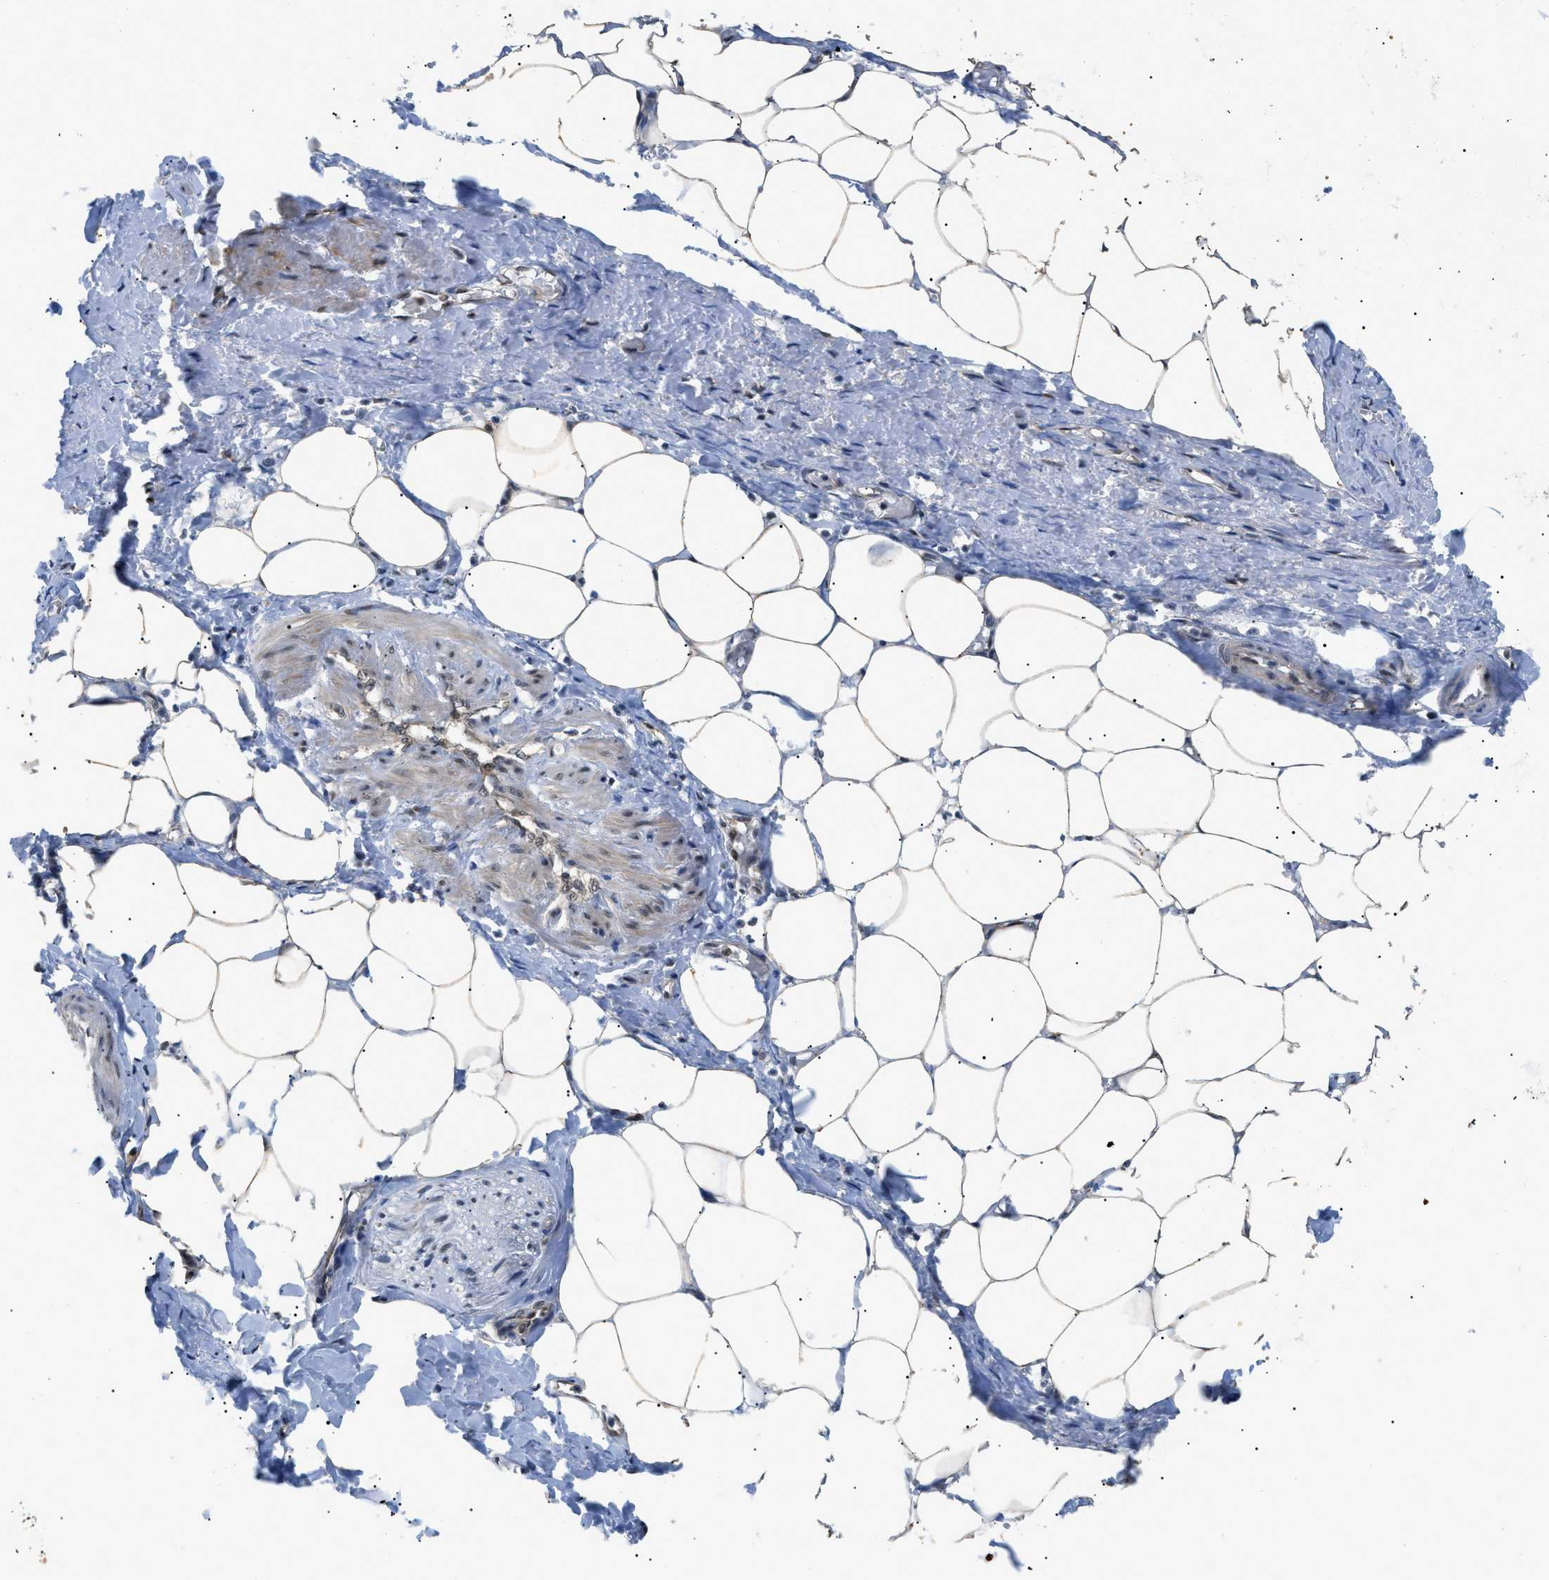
{"staining": {"intensity": "moderate", "quantity": ">75%", "location": "cytoplasmic/membranous,nuclear"}, "tissue": "adipose tissue", "cell_type": "Adipocytes", "image_type": "normal", "snomed": [{"axis": "morphology", "description": "Normal tissue, NOS"}, {"axis": "topography", "description": "Soft tissue"}, {"axis": "topography", "description": "Vascular tissue"}], "caption": "Immunohistochemistry of normal adipose tissue displays medium levels of moderate cytoplasmic/membranous,nuclear positivity in approximately >75% of adipocytes.", "gene": "ZBTB11", "patient": {"sex": "female", "age": 35}}